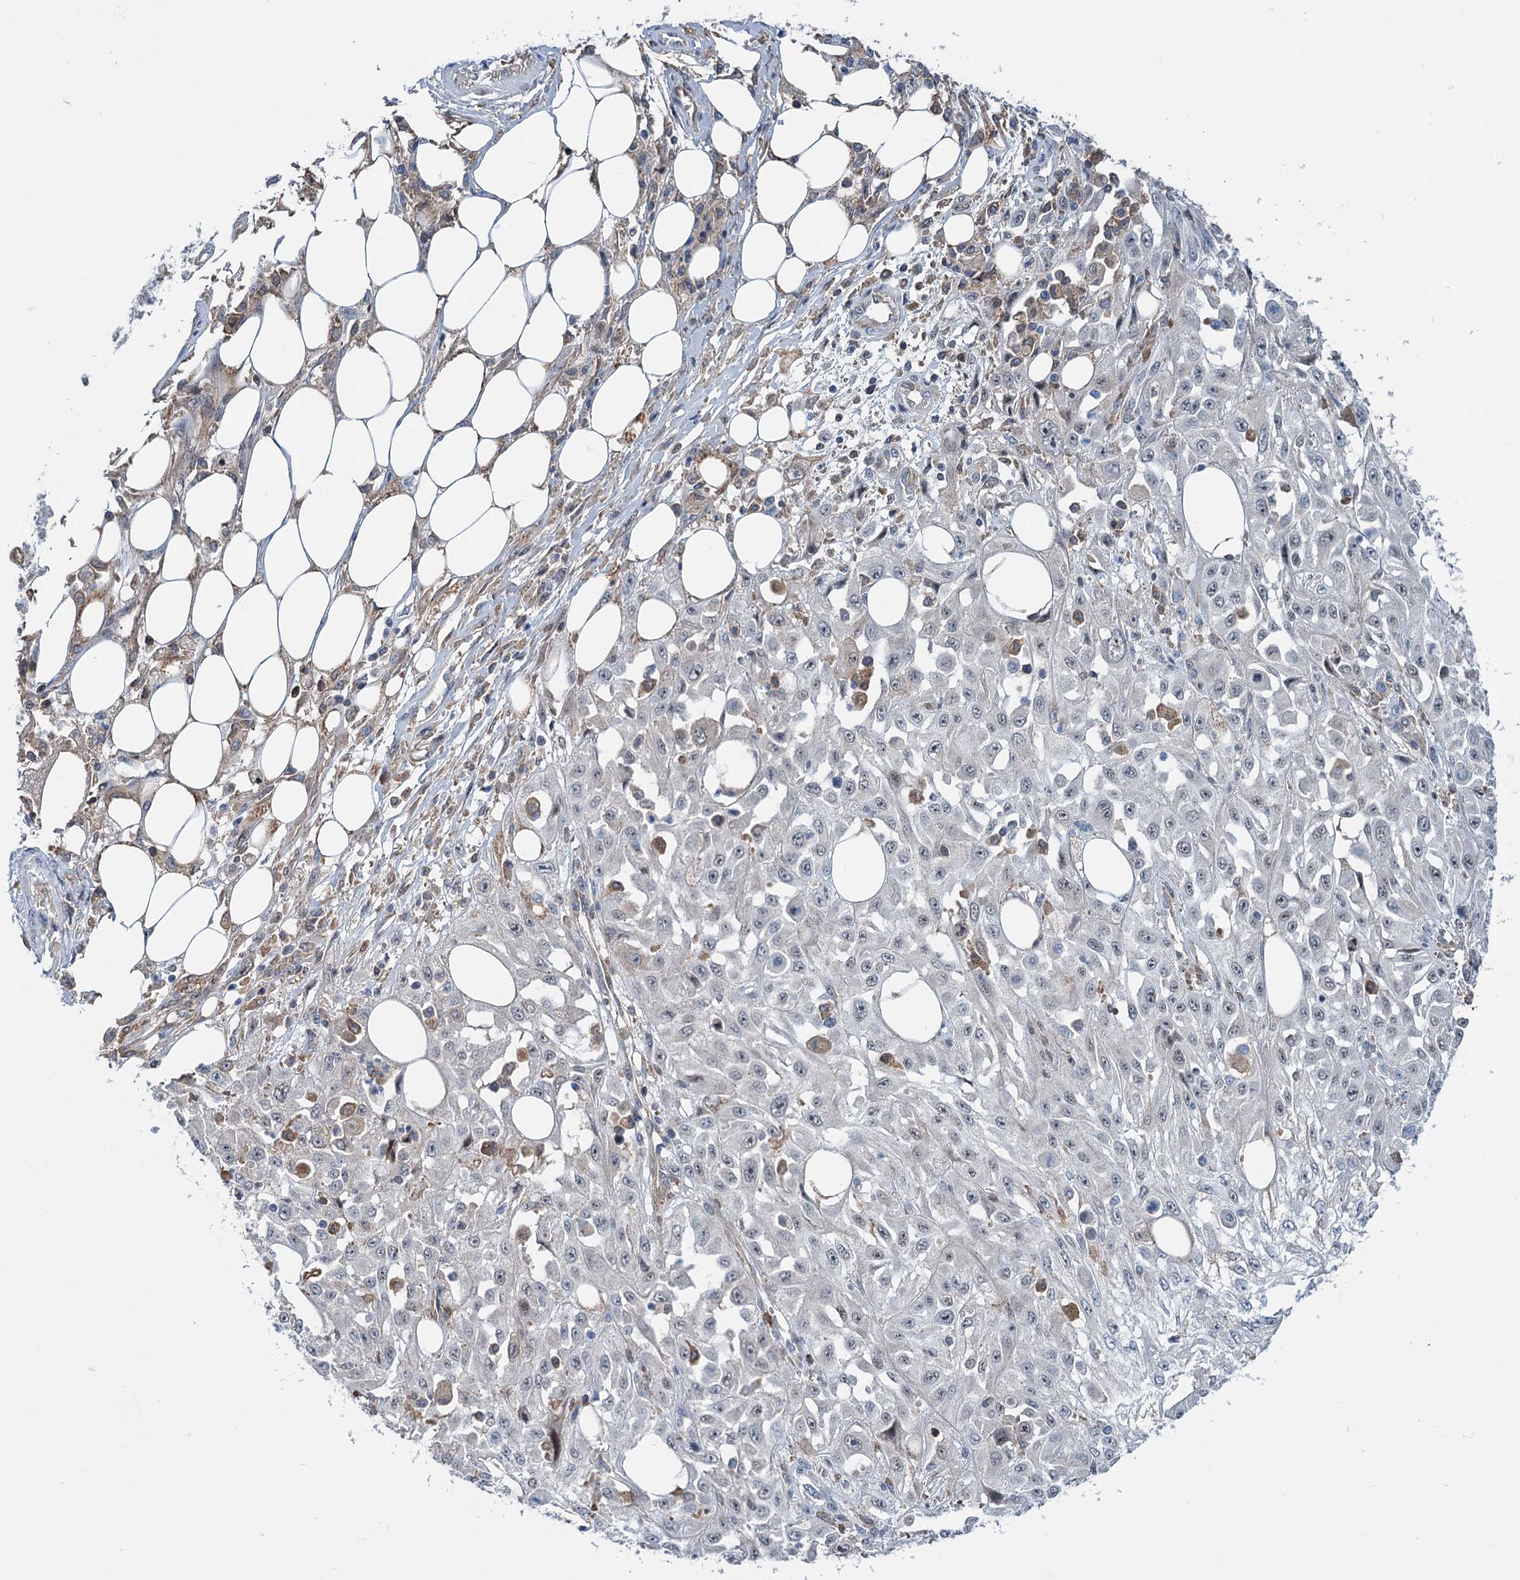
{"staining": {"intensity": "negative", "quantity": "none", "location": "none"}, "tissue": "skin cancer", "cell_type": "Tumor cells", "image_type": "cancer", "snomed": [{"axis": "morphology", "description": "Squamous cell carcinoma, NOS"}, {"axis": "morphology", "description": "Squamous cell carcinoma, metastatic, NOS"}, {"axis": "topography", "description": "Skin"}, {"axis": "topography", "description": "Lymph node"}], "caption": "Protein analysis of skin squamous cell carcinoma exhibits no significant positivity in tumor cells.", "gene": "LPIN1", "patient": {"sex": "male", "age": 75}}